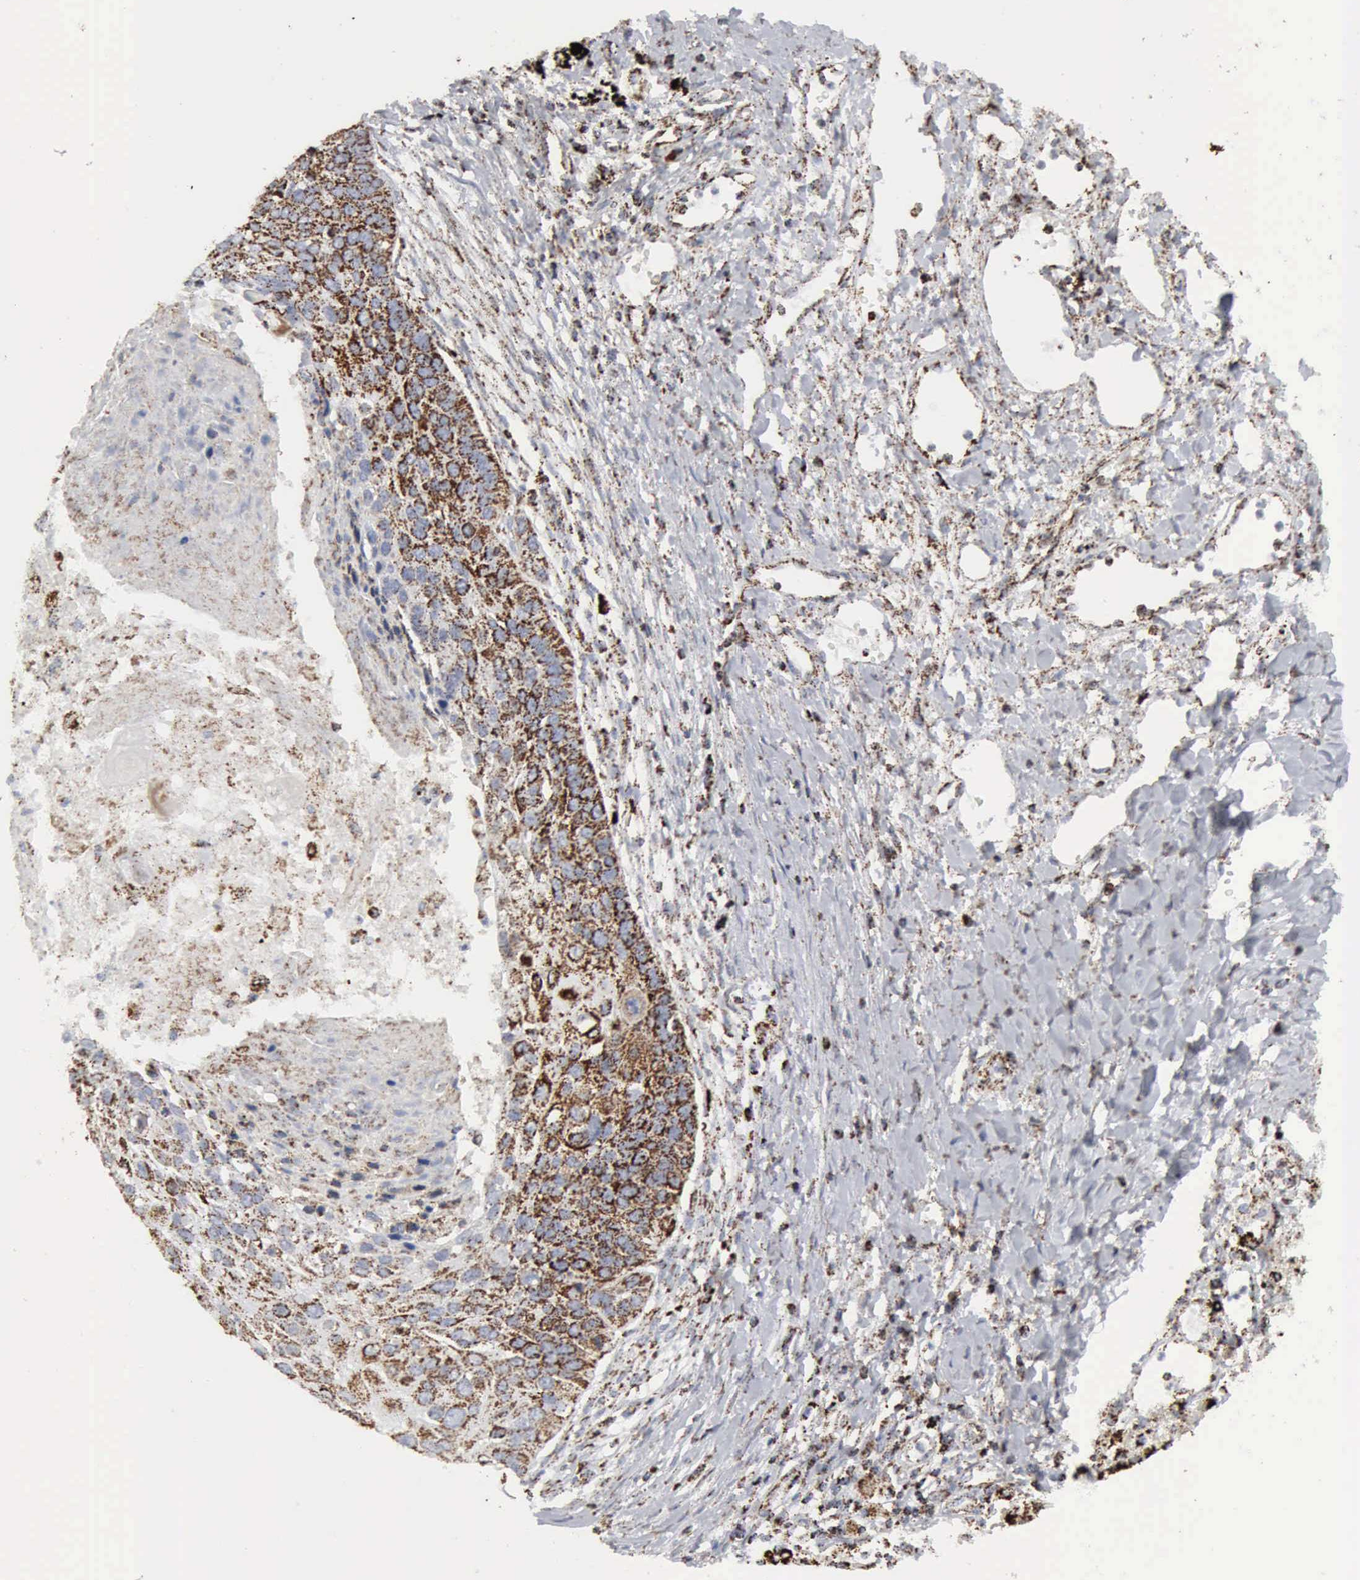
{"staining": {"intensity": "moderate", "quantity": ">75%", "location": "cytoplasmic/membranous"}, "tissue": "lung cancer", "cell_type": "Tumor cells", "image_type": "cancer", "snomed": [{"axis": "morphology", "description": "Squamous cell carcinoma, NOS"}, {"axis": "topography", "description": "Lung"}], "caption": "IHC (DAB (3,3'-diaminobenzidine)) staining of lung cancer (squamous cell carcinoma) reveals moderate cytoplasmic/membranous protein positivity in approximately >75% of tumor cells.", "gene": "ACO2", "patient": {"sex": "male", "age": 71}}